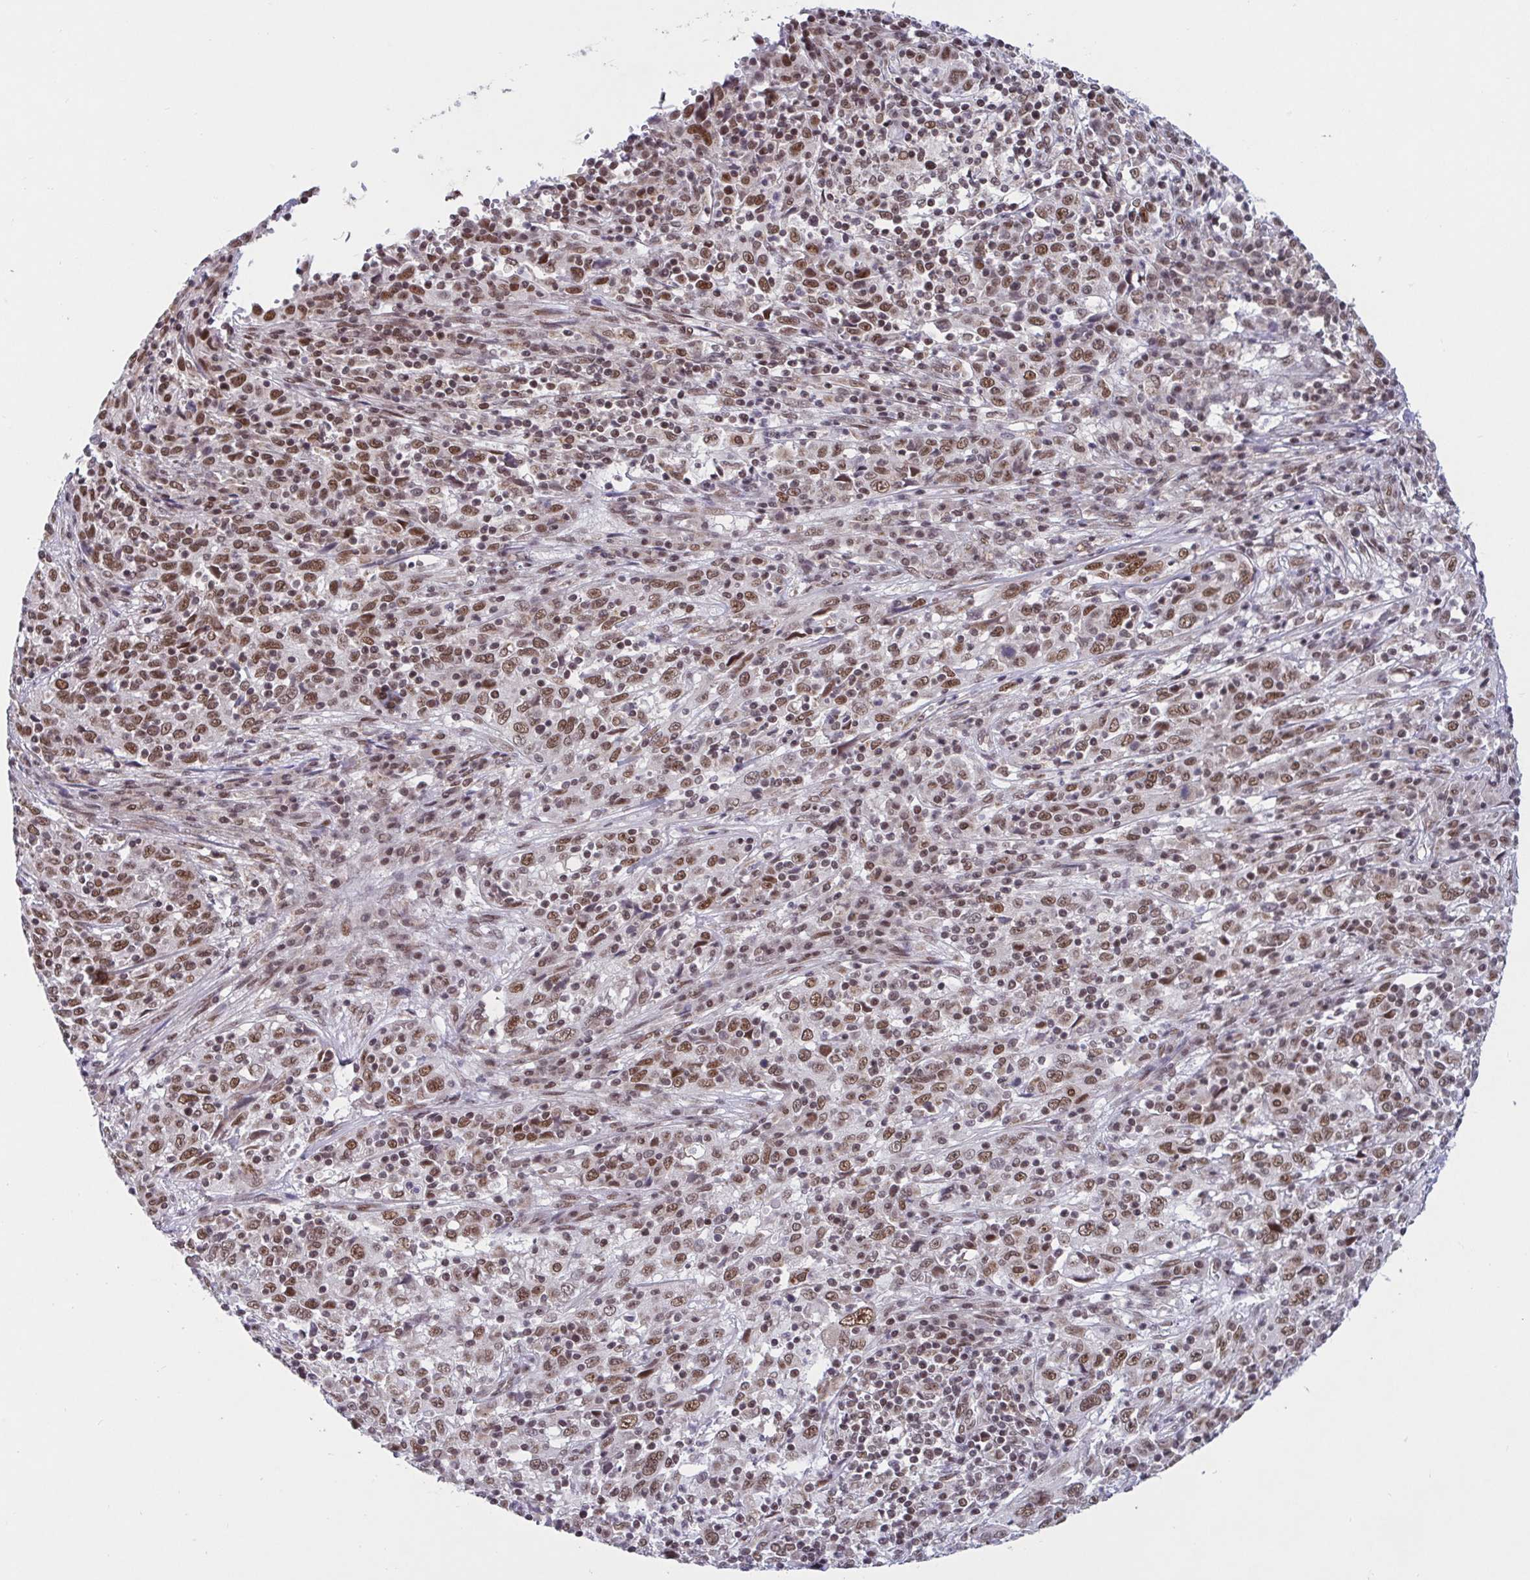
{"staining": {"intensity": "moderate", "quantity": ">75%", "location": "nuclear"}, "tissue": "cervical cancer", "cell_type": "Tumor cells", "image_type": "cancer", "snomed": [{"axis": "morphology", "description": "Squamous cell carcinoma, NOS"}, {"axis": "topography", "description": "Cervix"}], "caption": "High-power microscopy captured an IHC histopathology image of squamous cell carcinoma (cervical), revealing moderate nuclear expression in approximately >75% of tumor cells. Using DAB (brown) and hematoxylin (blue) stains, captured at high magnification using brightfield microscopy.", "gene": "PHF10", "patient": {"sex": "female", "age": 46}}